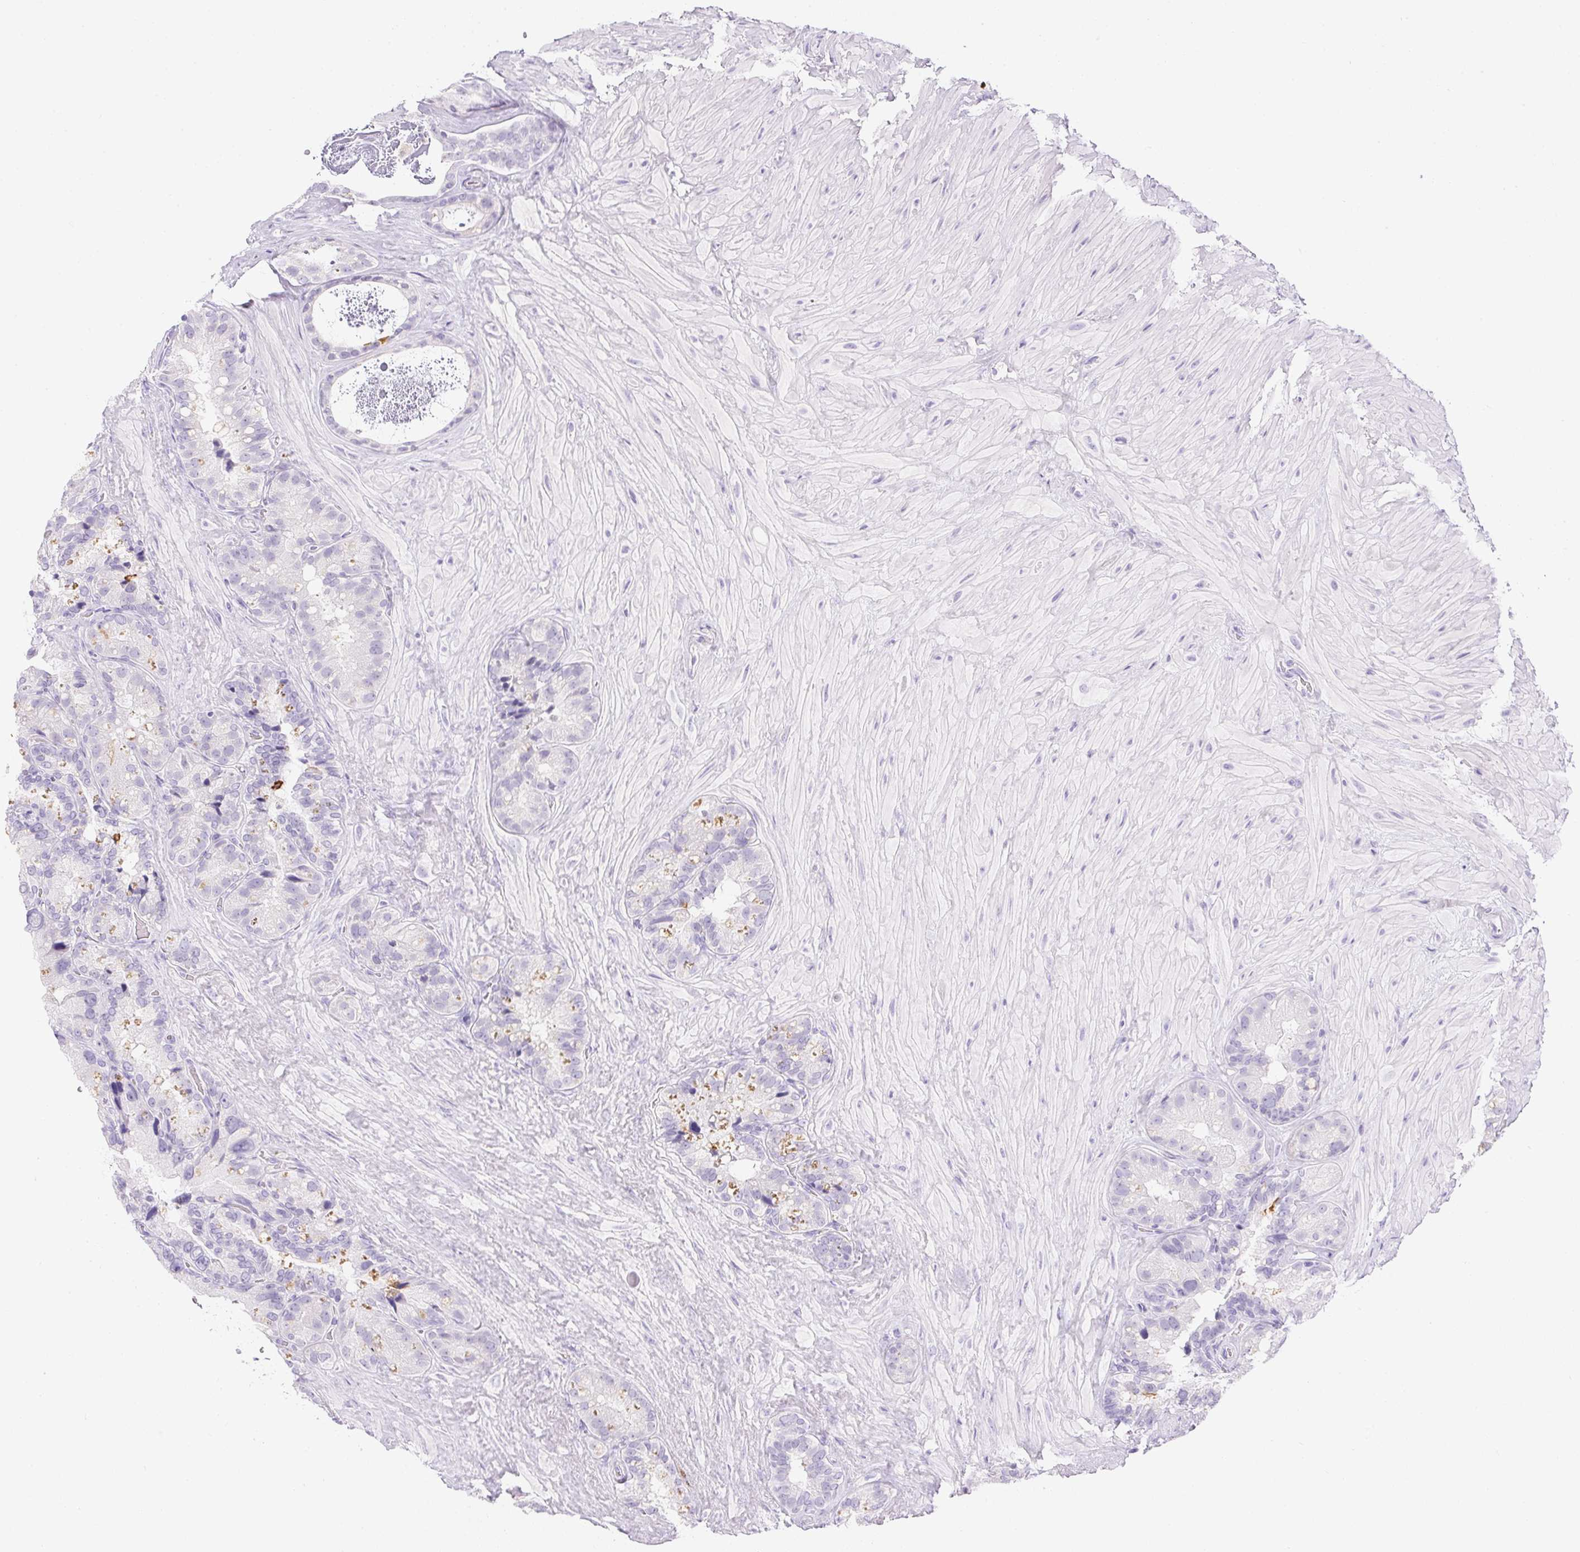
{"staining": {"intensity": "moderate", "quantity": "<25%", "location": "cytoplasmic/membranous"}, "tissue": "seminal vesicle", "cell_type": "Glandular cells", "image_type": "normal", "snomed": [{"axis": "morphology", "description": "Normal tissue, NOS"}, {"axis": "topography", "description": "Seminal veicle"}], "caption": "A brown stain shows moderate cytoplasmic/membranous positivity of a protein in glandular cells of normal human seminal vesicle.", "gene": "ATP6V1G3", "patient": {"sex": "male", "age": 60}}